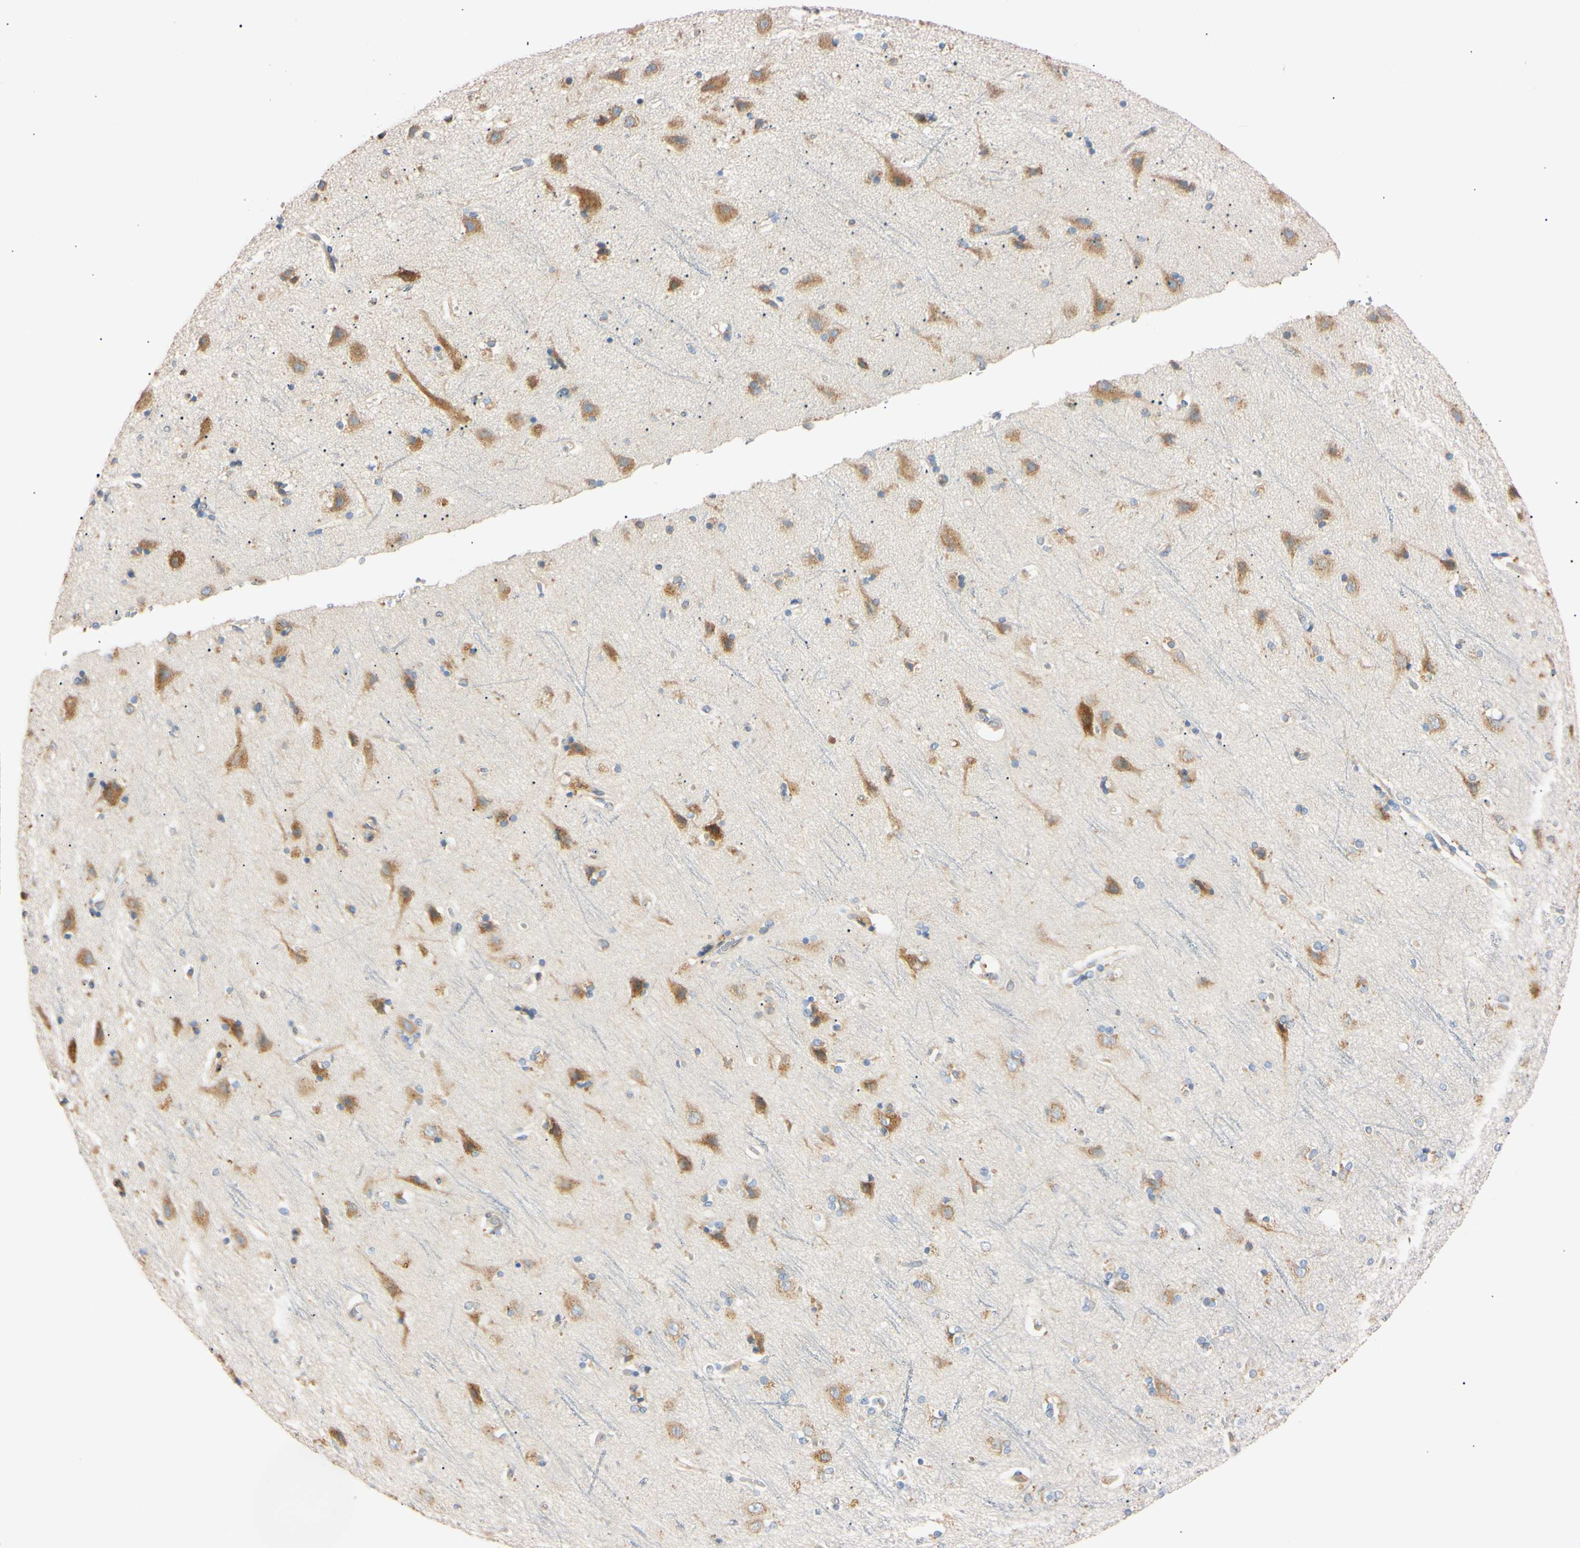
{"staining": {"intensity": "weak", "quantity": ">75%", "location": "cytoplasmic/membranous"}, "tissue": "cerebral cortex", "cell_type": "Endothelial cells", "image_type": "normal", "snomed": [{"axis": "morphology", "description": "Normal tissue, NOS"}, {"axis": "topography", "description": "Cerebral cortex"}], "caption": "IHC staining of normal cerebral cortex, which demonstrates low levels of weak cytoplasmic/membranous staining in approximately >75% of endothelial cells indicating weak cytoplasmic/membranous protein staining. The staining was performed using DAB (3,3'-diaminobenzidine) (brown) for protein detection and nuclei were counterstained in hematoxylin (blue).", "gene": "IER3IP1", "patient": {"sex": "female", "age": 54}}